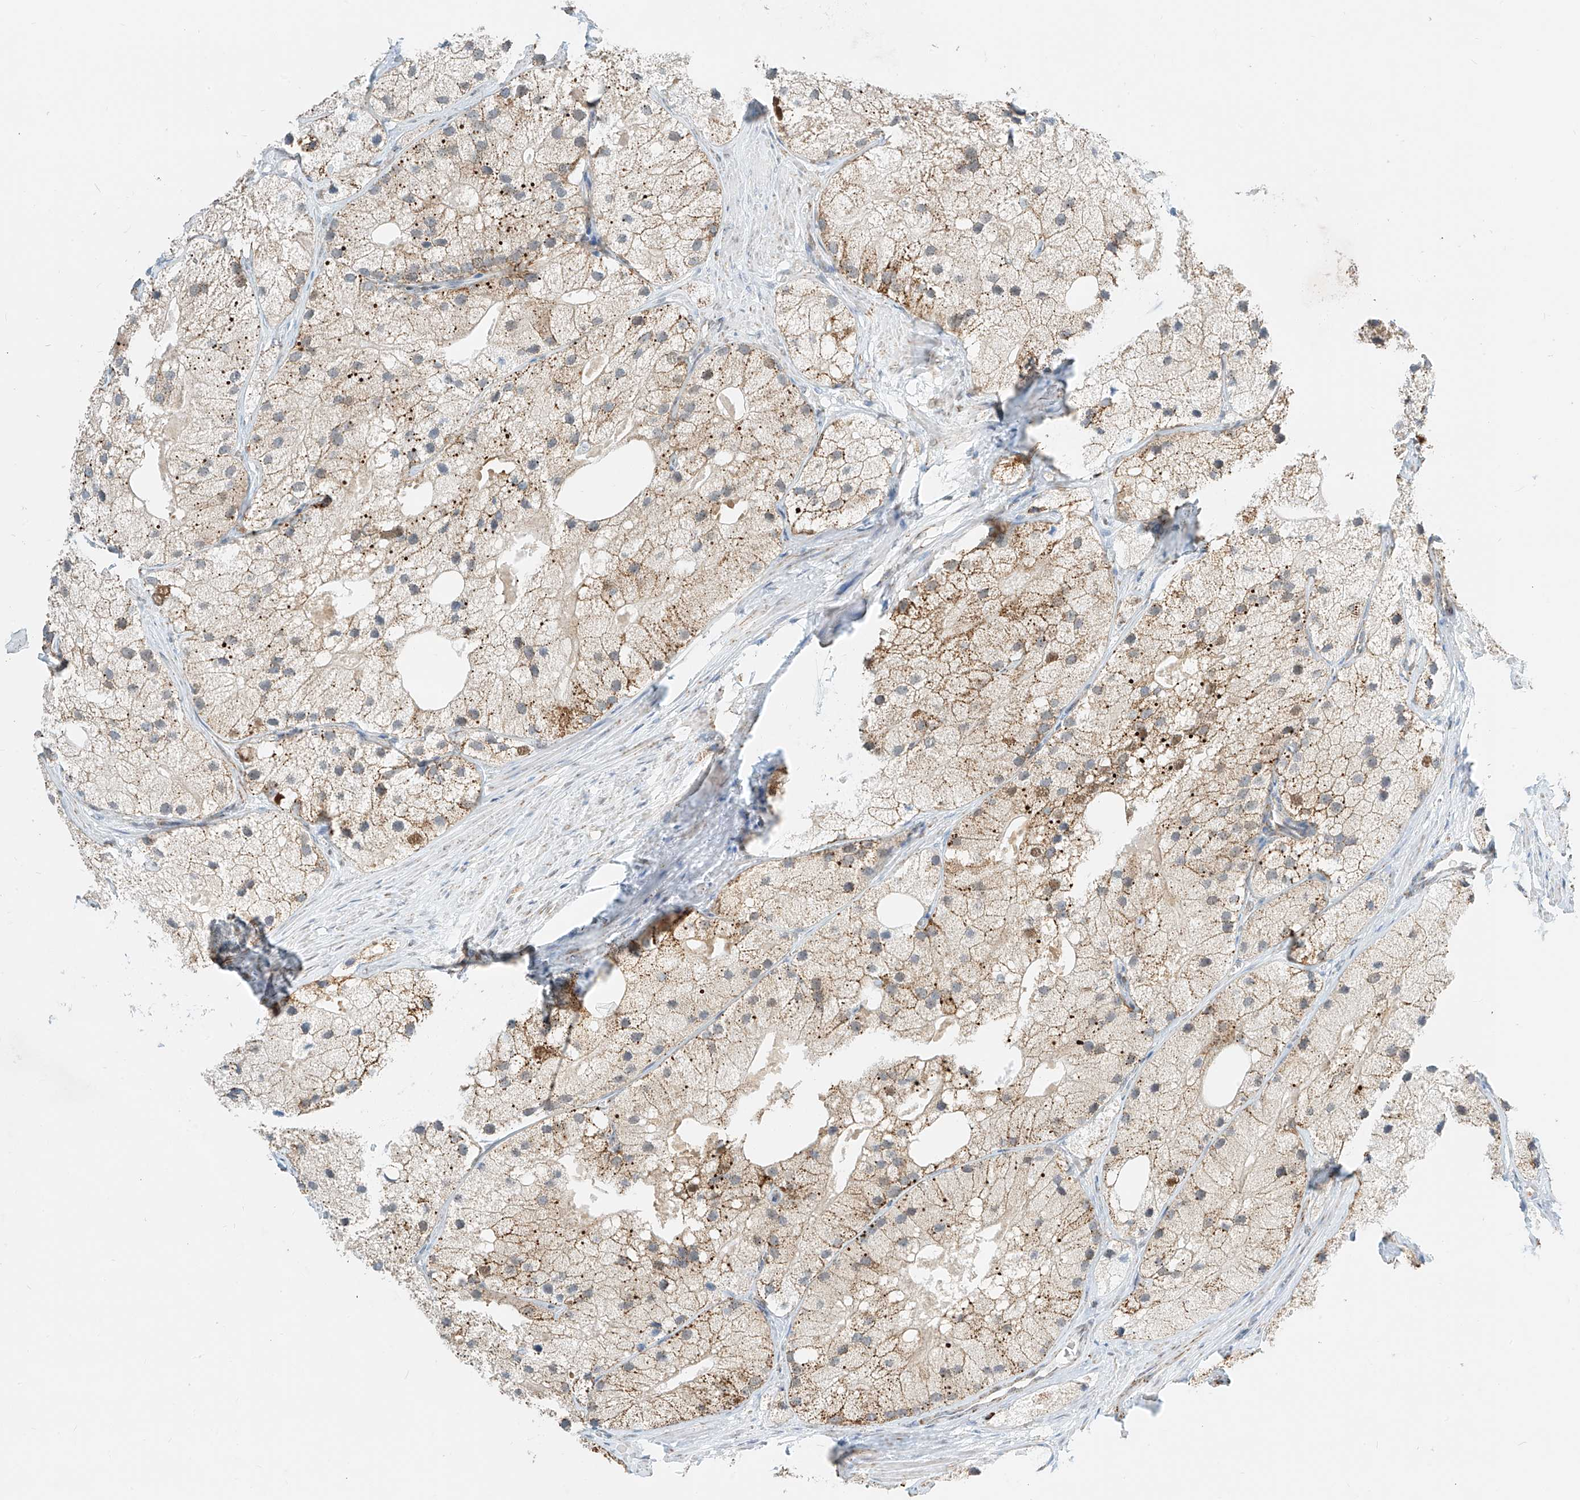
{"staining": {"intensity": "moderate", "quantity": "25%-75%", "location": "cytoplasmic/membranous"}, "tissue": "prostate cancer", "cell_type": "Tumor cells", "image_type": "cancer", "snomed": [{"axis": "morphology", "description": "Adenocarcinoma, Low grade"}, {"axis": "topography", "description": "Prostate"}], "caption": "A medium amount of moderate cytoplasmic/membranous positivity is seen in approximately 25%-75% of tumor cells in prostate cancer (low-grade adenocarcinoma) tissue.", "gene": "PPA2", "patient": {"sex": "male", "age": 69}}